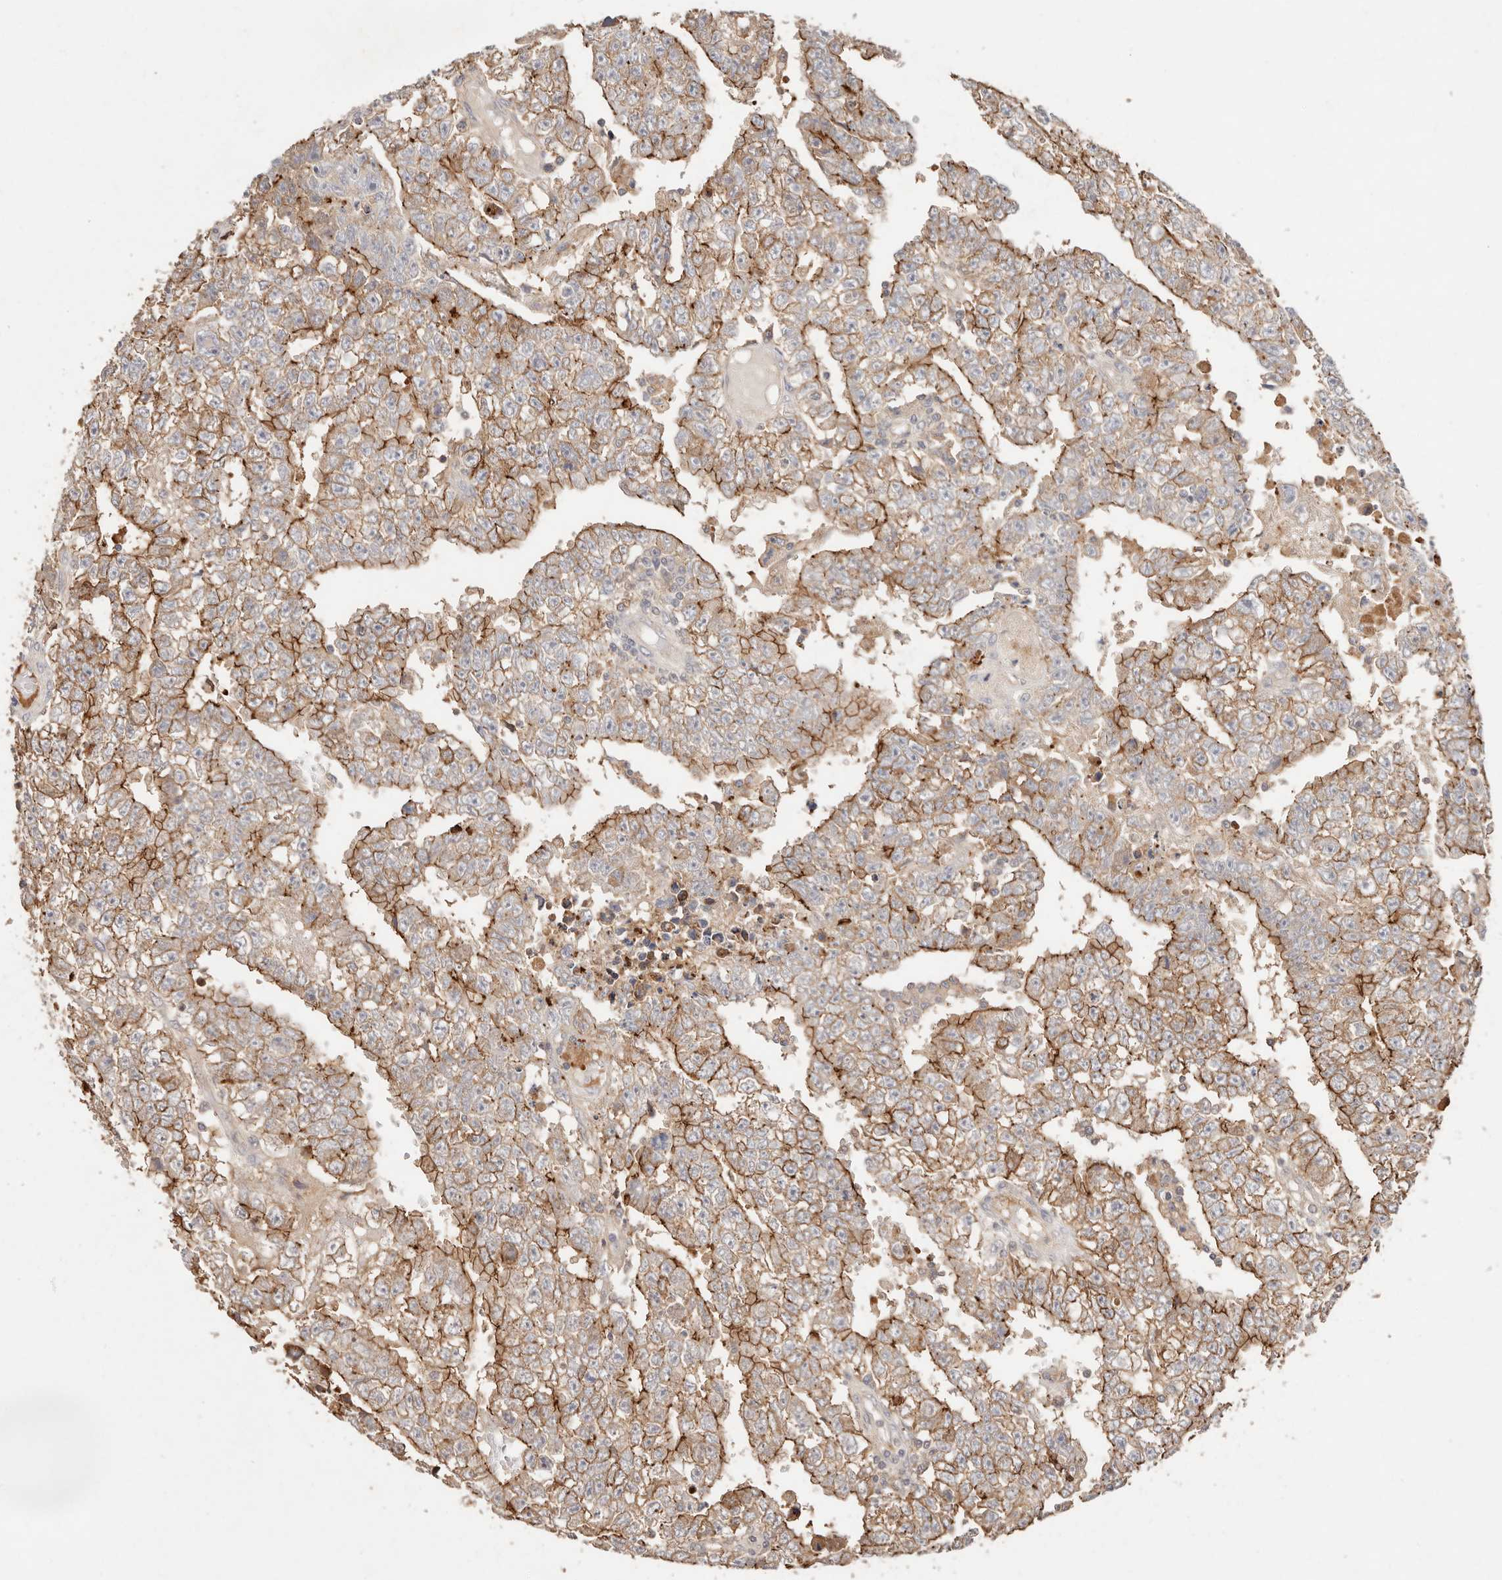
{"staining": {"intensity": "moderate", "quantity": "25%-75%", "location": "cytoplasmic/membranous"}, "tissue": "testis cancer", "cell_type": "Tumor cells", "image_type": "cancer", "snomed": [{"axis": "morphology", "description": "Carcinoma, Embryonal, NOS"}, {"axis": "topography", "description": "Testis"}], "caption": "Immunohistochemistry (IHC) of human testis embryonal carcinoma reveals medium levels of moderate cytoplasmic/membranous expression in approximately 25%-75% of tumor cells.", "gene": "CXADR", "patient": {"sex": "male", "age": 25}}